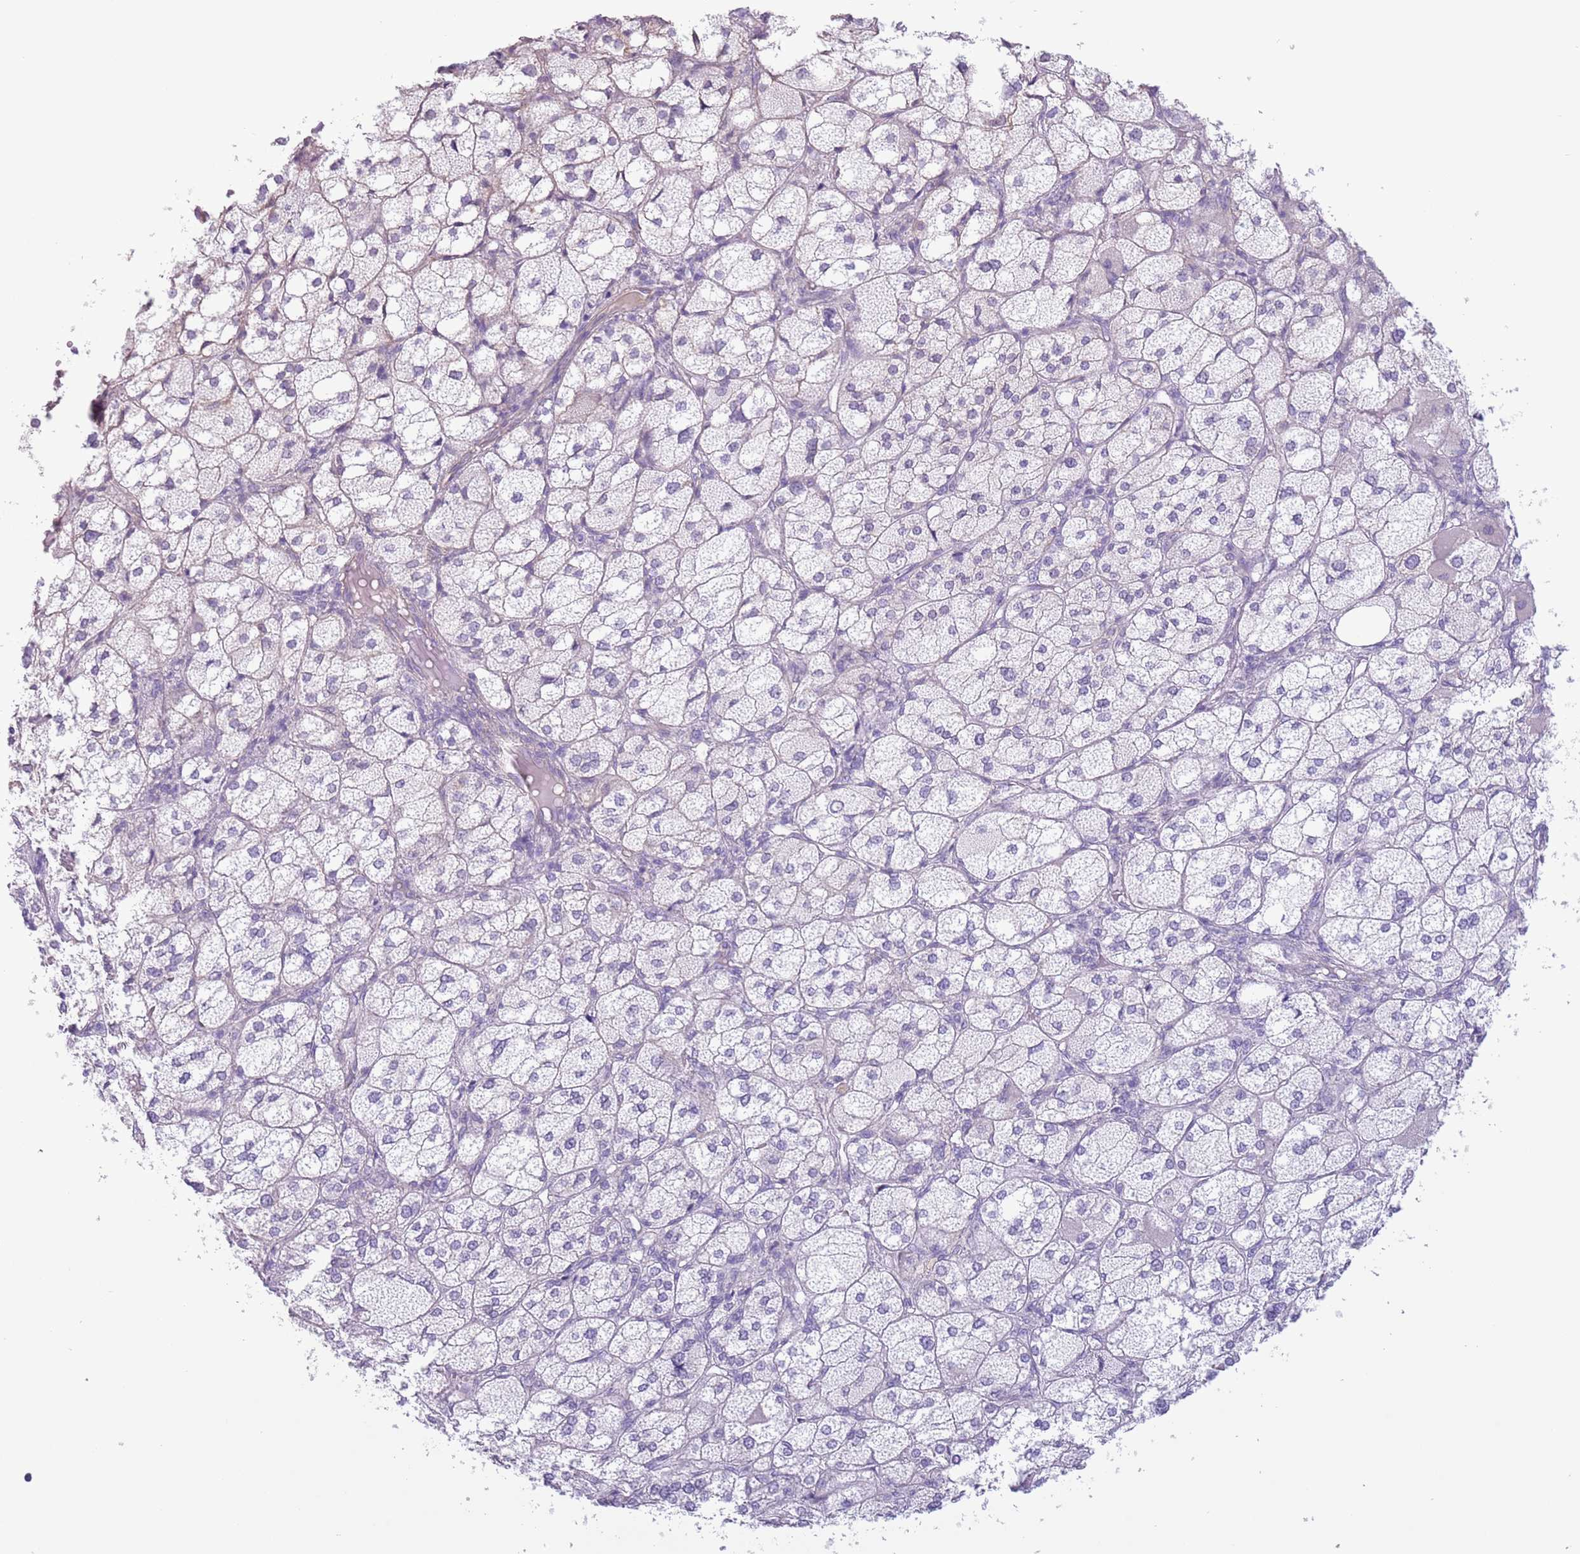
{"staining": {"intensity": "negative", "quantity": "none", "location": "none"}, "tissue": "adrenal gland", "cell_type": "Glandular cells", "image_type": "normal", "snomed": [{"axis": "morphology", "description": "Normal tissue, NOS"}, {"axis": "topography", "description": "Adrenal gland"}], "caption": "Immunohistochemical staining of unremarkable adrenal gland demonstrates no significant positivity in glandular cells. Brightfield microscopy of IHC stained with DAB (brown) and hematoxylin (blue), captured at high magnification.", "gene": "RBP3", "patient": {"sex": "female", "age": 61}}